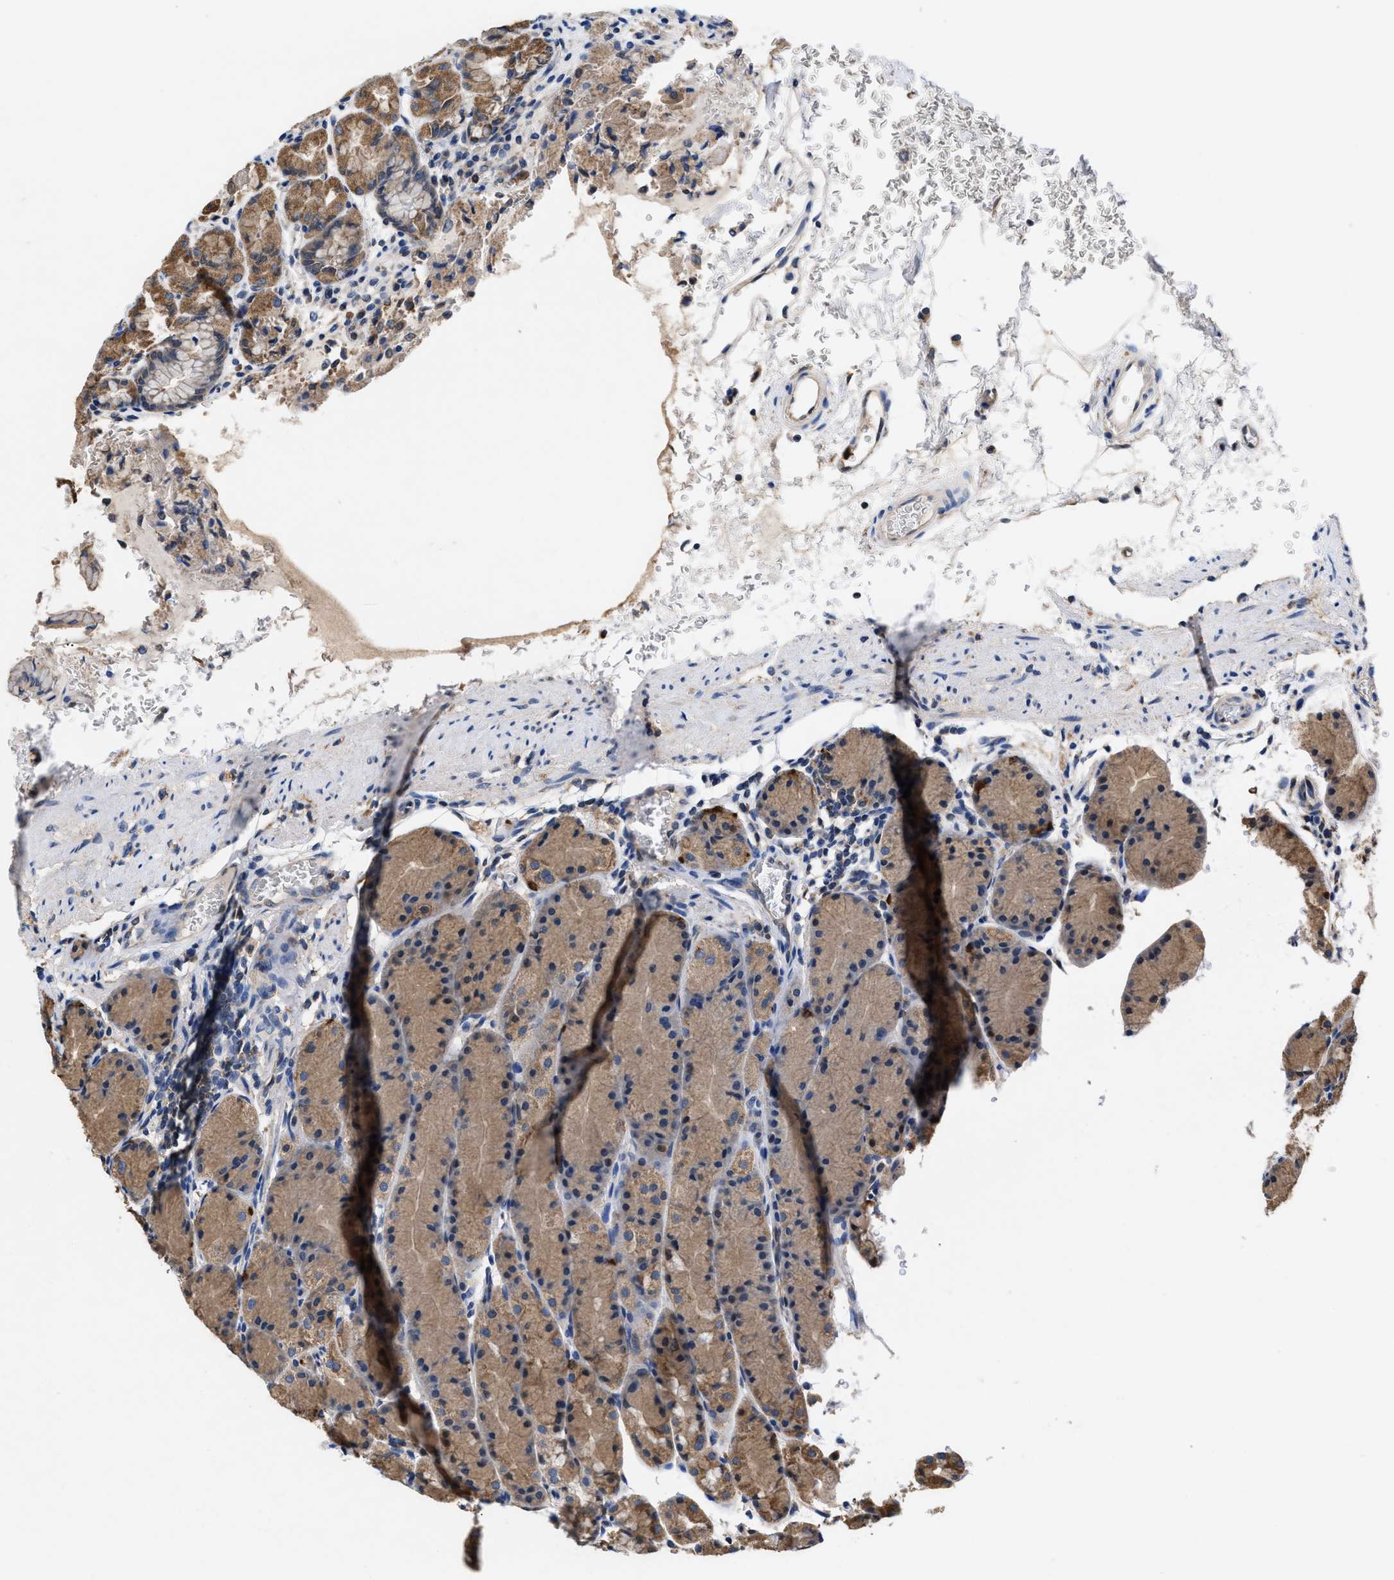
{"staining": {"intensity": "moderate", "quantity": ">75%", "location": "cytoplasmic/membranous"}, "tissue": "stomach", "cell_type": "Glandular cells", "image_type": "normal", "snomed": [{"axis": "morphology", "description": "Normal tissue, NOS"}, {"axis": "topography", "description": "Stomach"}], "caption": "Glandular cells demonstrate moderate cytoplasmic/membranous expression in approximately >75% of cells in unremarkable stomach. (IHC, brightfield microscopy, high magnification).", "gene": "ACLY", "patient": {"sex": "male", "age": 42}}